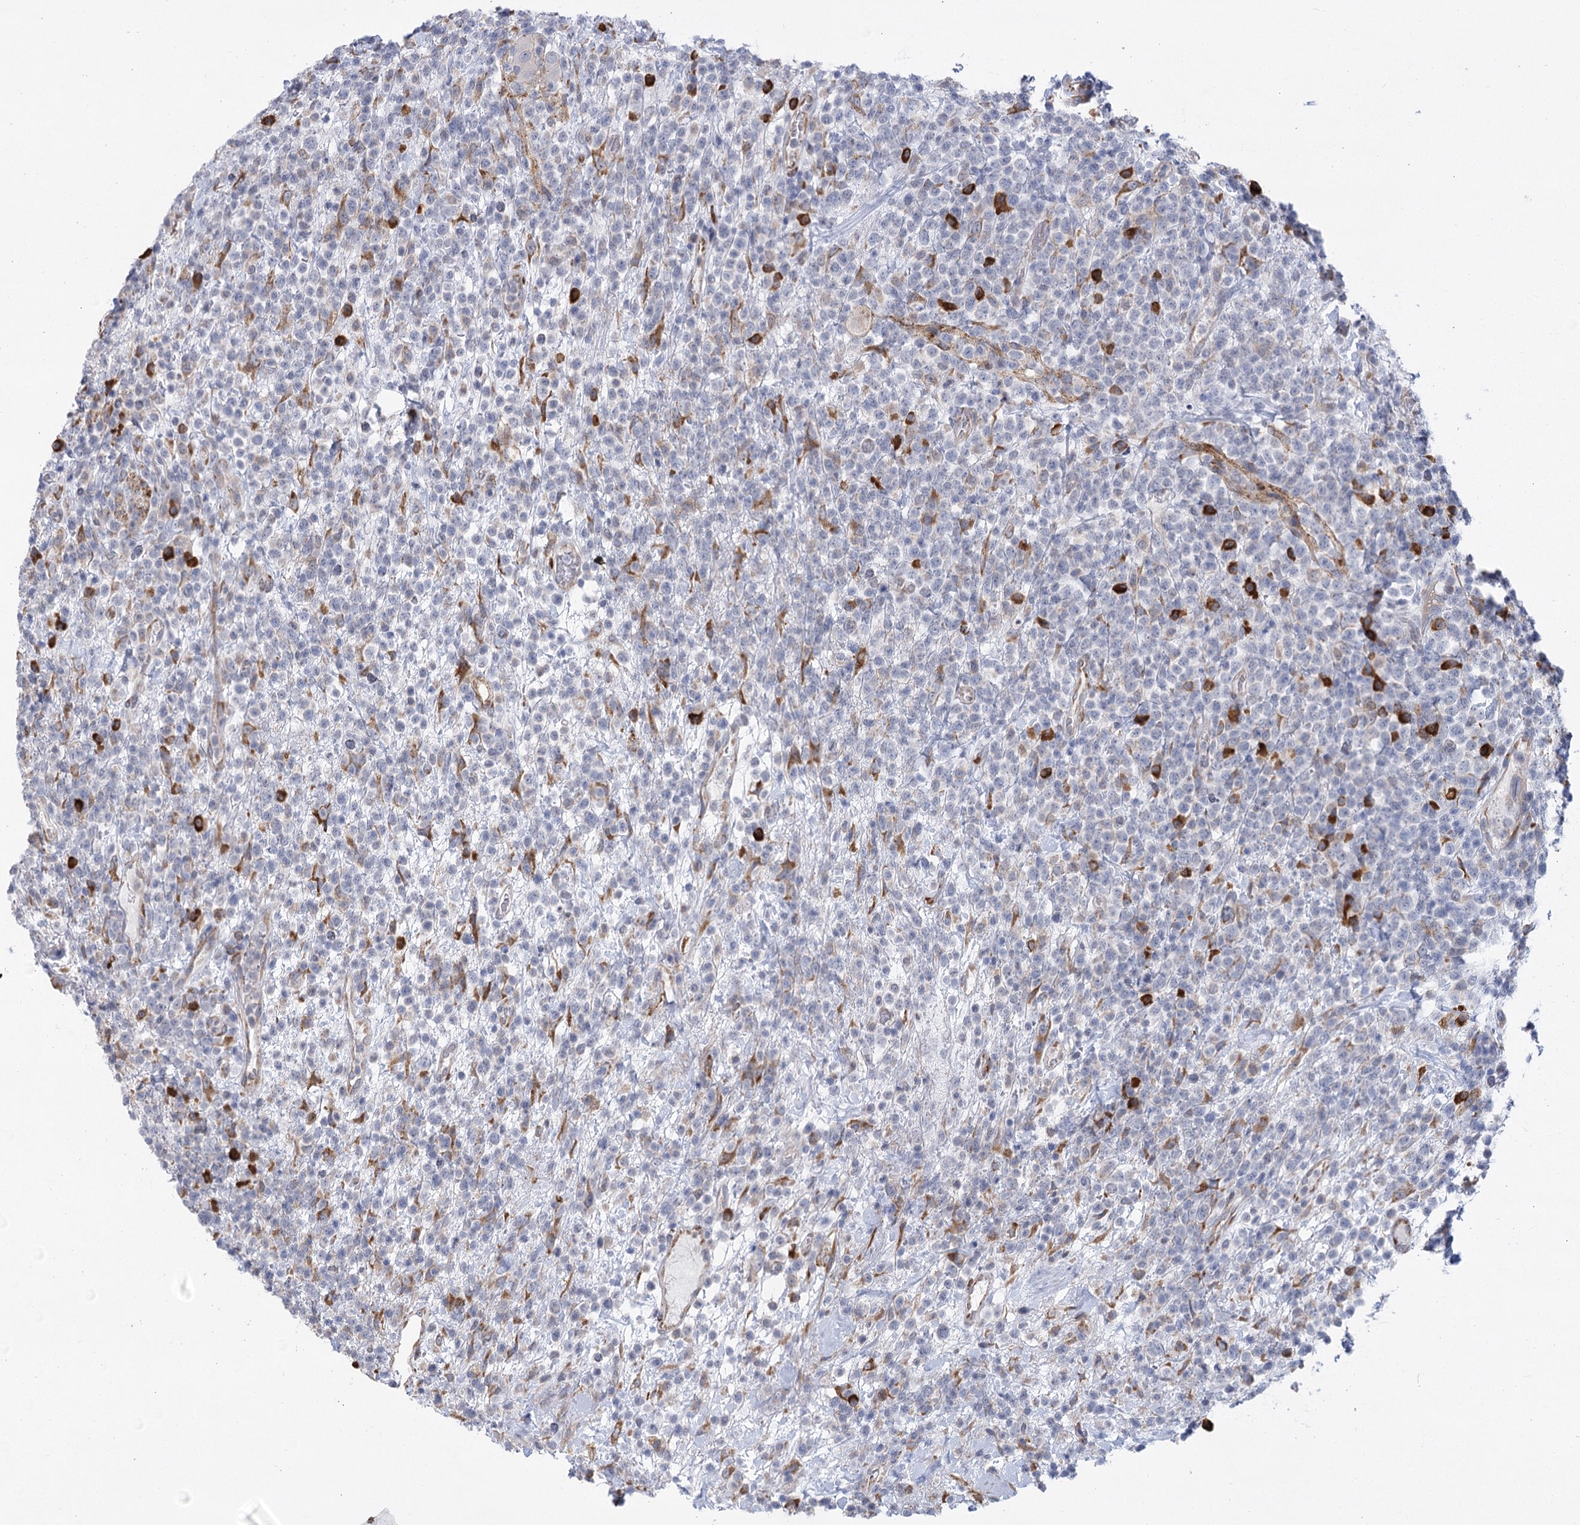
{"staining": {"intensity": "negative", "quantity": "none", "location": "none"}, "tissue": "lymphoma", "cell_type": "Tumor cells", "image_type": "cancer", "snomed": [{"axis": "morphology", "description": "Malignant lymphoma, non-Hodgkin's type, High grade"}, {"axis": "topography", "description": "Colon"}], "caption": "This is an IHC photomicrograph of human high-grade malignant lymphoma, non-Hodgkin's type. There is no expression in tumor cells.", "gene": "NCKAP5", "patient": {"sex": "female", "age": 53}}